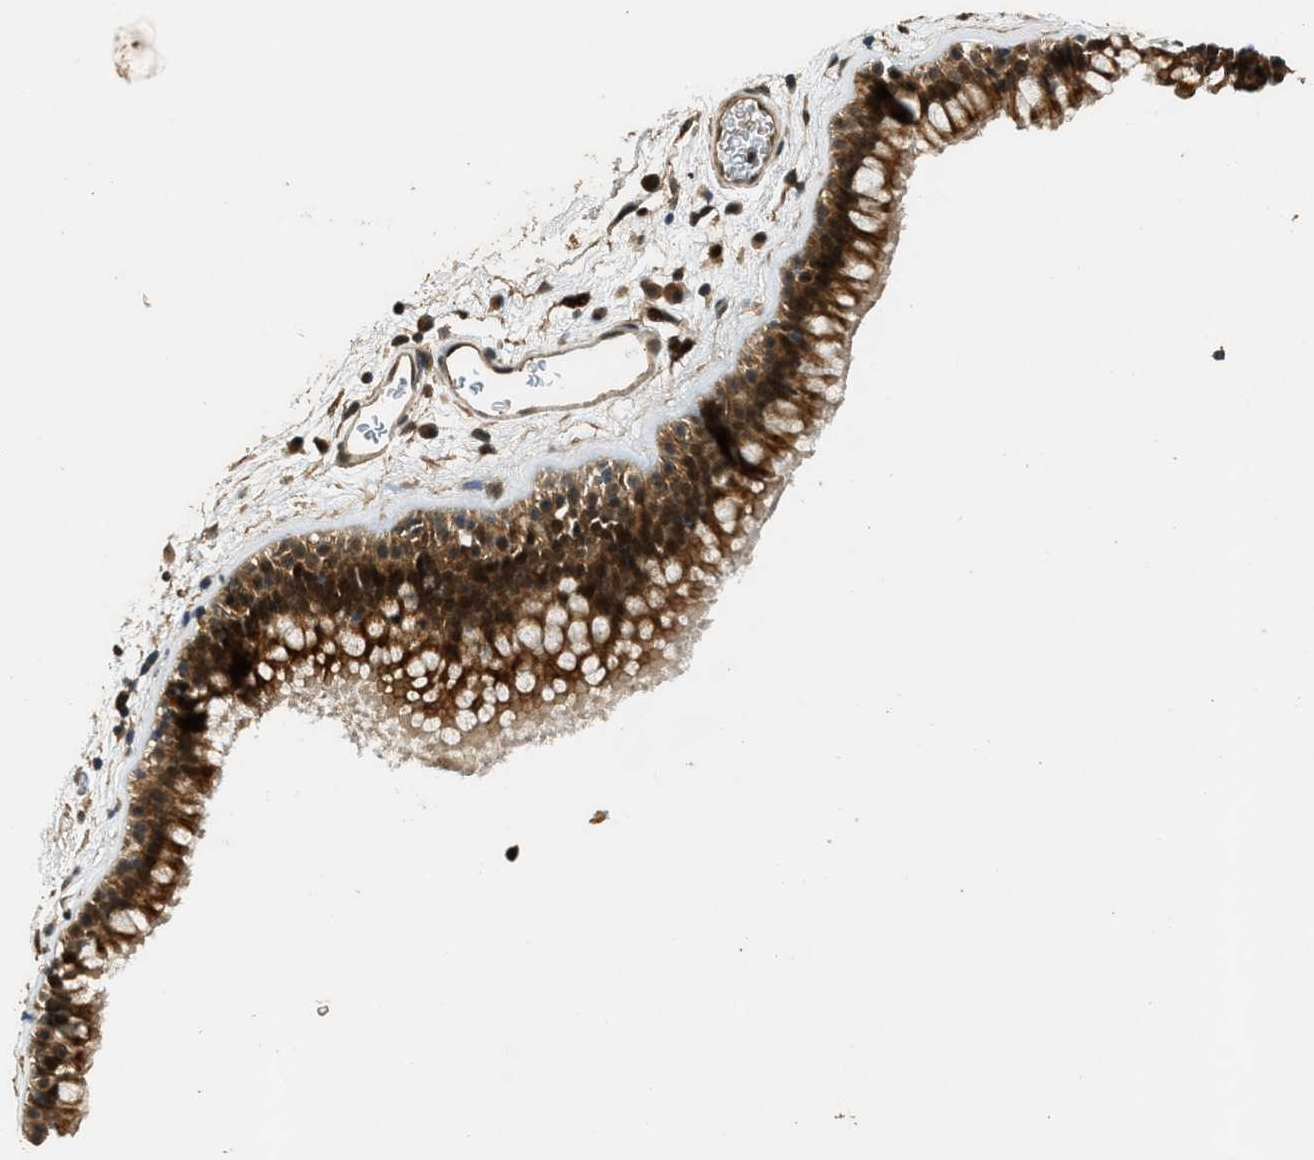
{"staining": {"intensity": "strong", "quantity": ">75%", "location": "cytoplasmic/membranous,nuclear"}, "tissue": "nasopharynx", "cell_type": "Respiratory epithelial cells", "image_type": "normal", "snomed": [{"axis": "morphology", "description": "Normal tissue, NOS"}, {"axis": "morphology", "description": "Inflammation, NOS"}, {"axis": "topography", "description": "Nasopharynx"}], "caption": "Strong cytoplasmic/membranous,nuclear staining is appreciated in approximately >75% of respiratory epithelial cells in normal nasopharynx.", "gene": "GET1", "patient": {"sex": "male", "age": 48}}